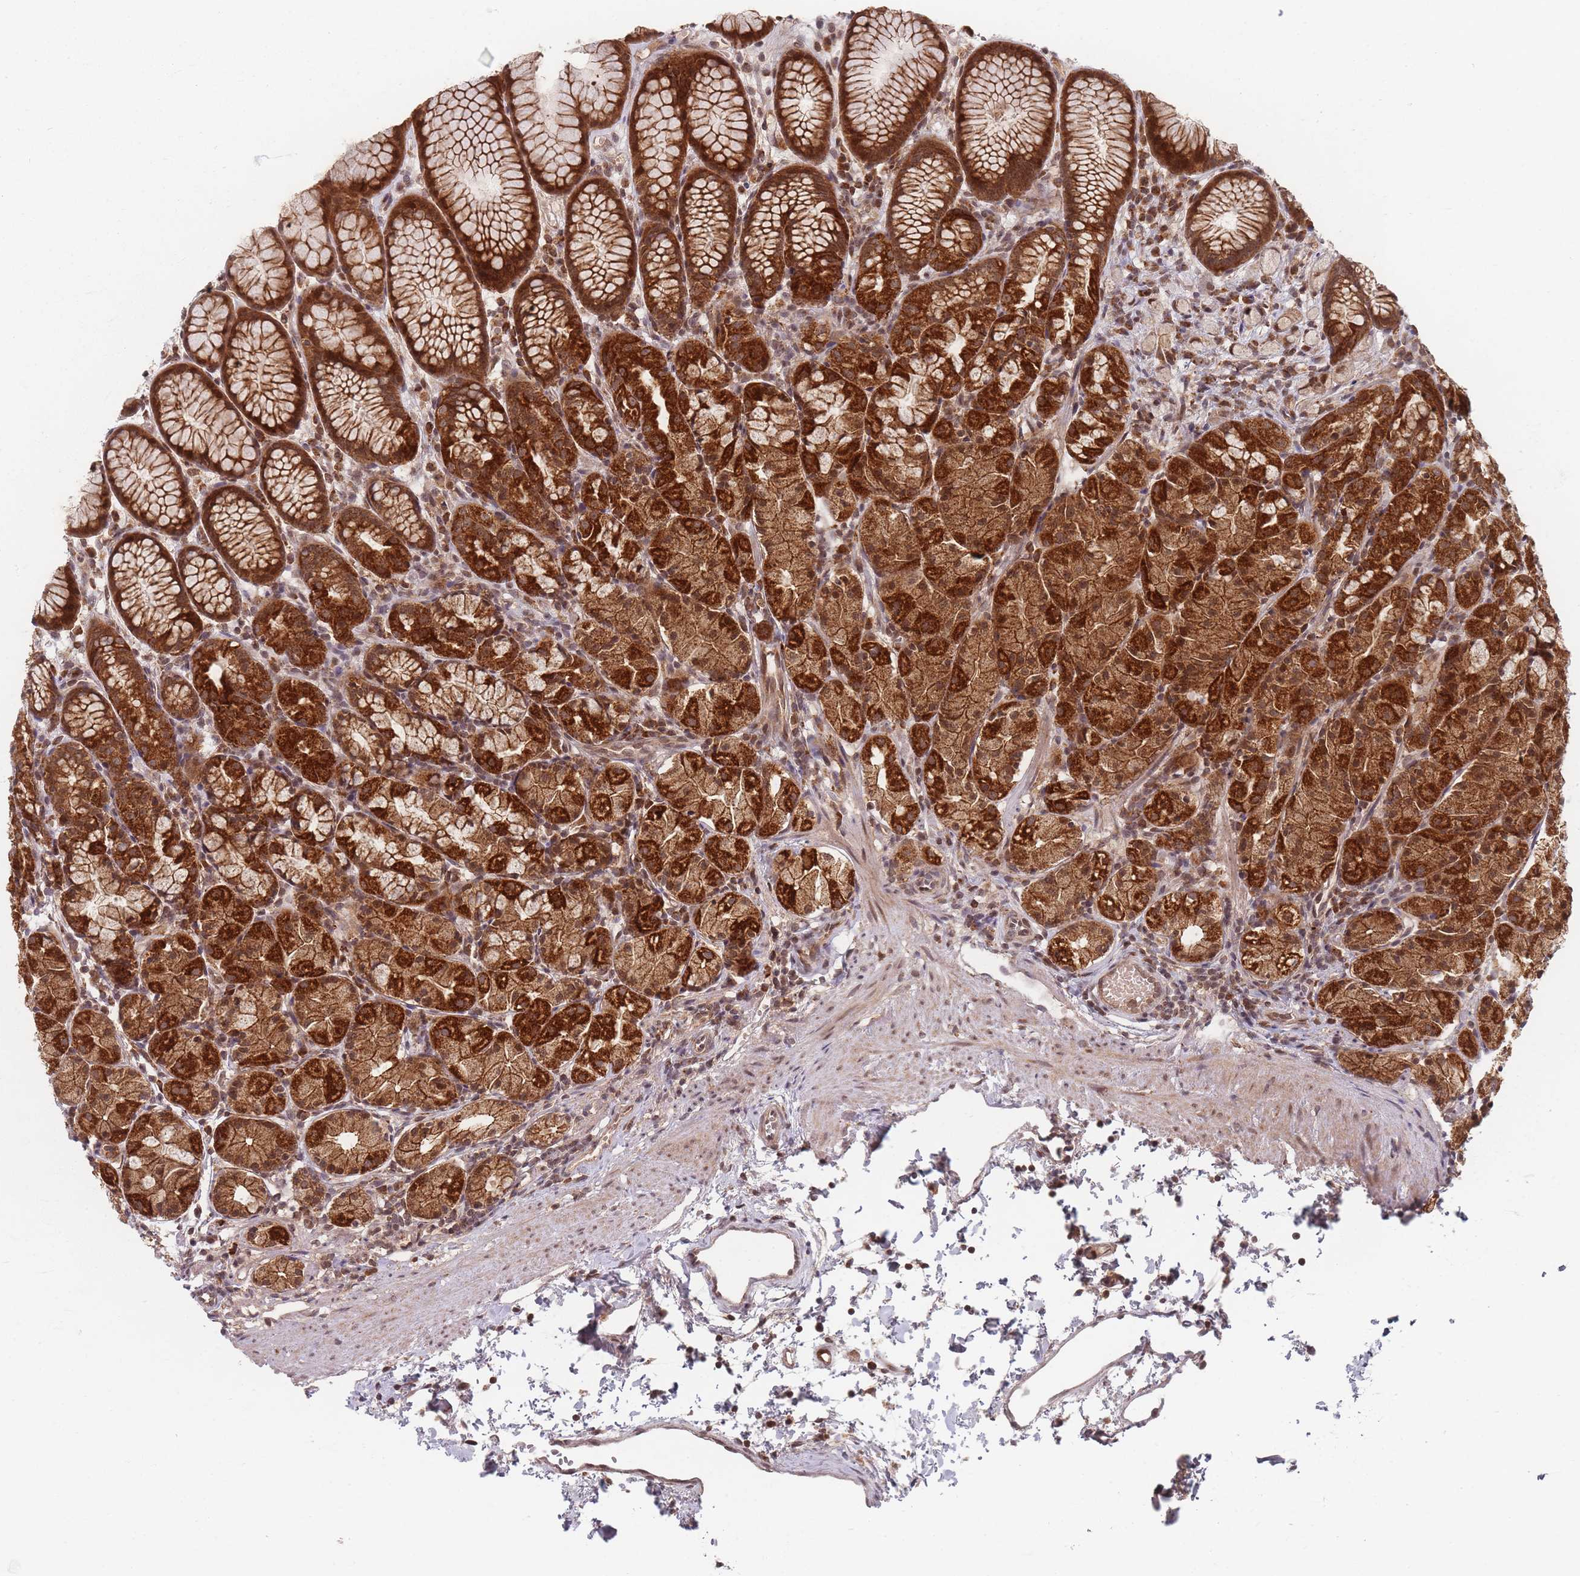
{"staining": {"intensity": "strong", "quantity": ">75%", "location": "cytoplasmic/membranous"}, "tissue": "stomach", "cell_type": "Glandular cells", "image_type": "normal", "snomed": [{"axis": "morphology", "description": "Normal tissue, NOS"}, {"axis": "topography", "description": "Stomach, upper"}], "caption": "Stomach stained with immunohistochemistry (IHC) demonstrates strong cytoplasmic/membranous expression in approximately >75% of glandular cells.", "gene": "RADX", "patient": {"sex": "male", "age": 47}}